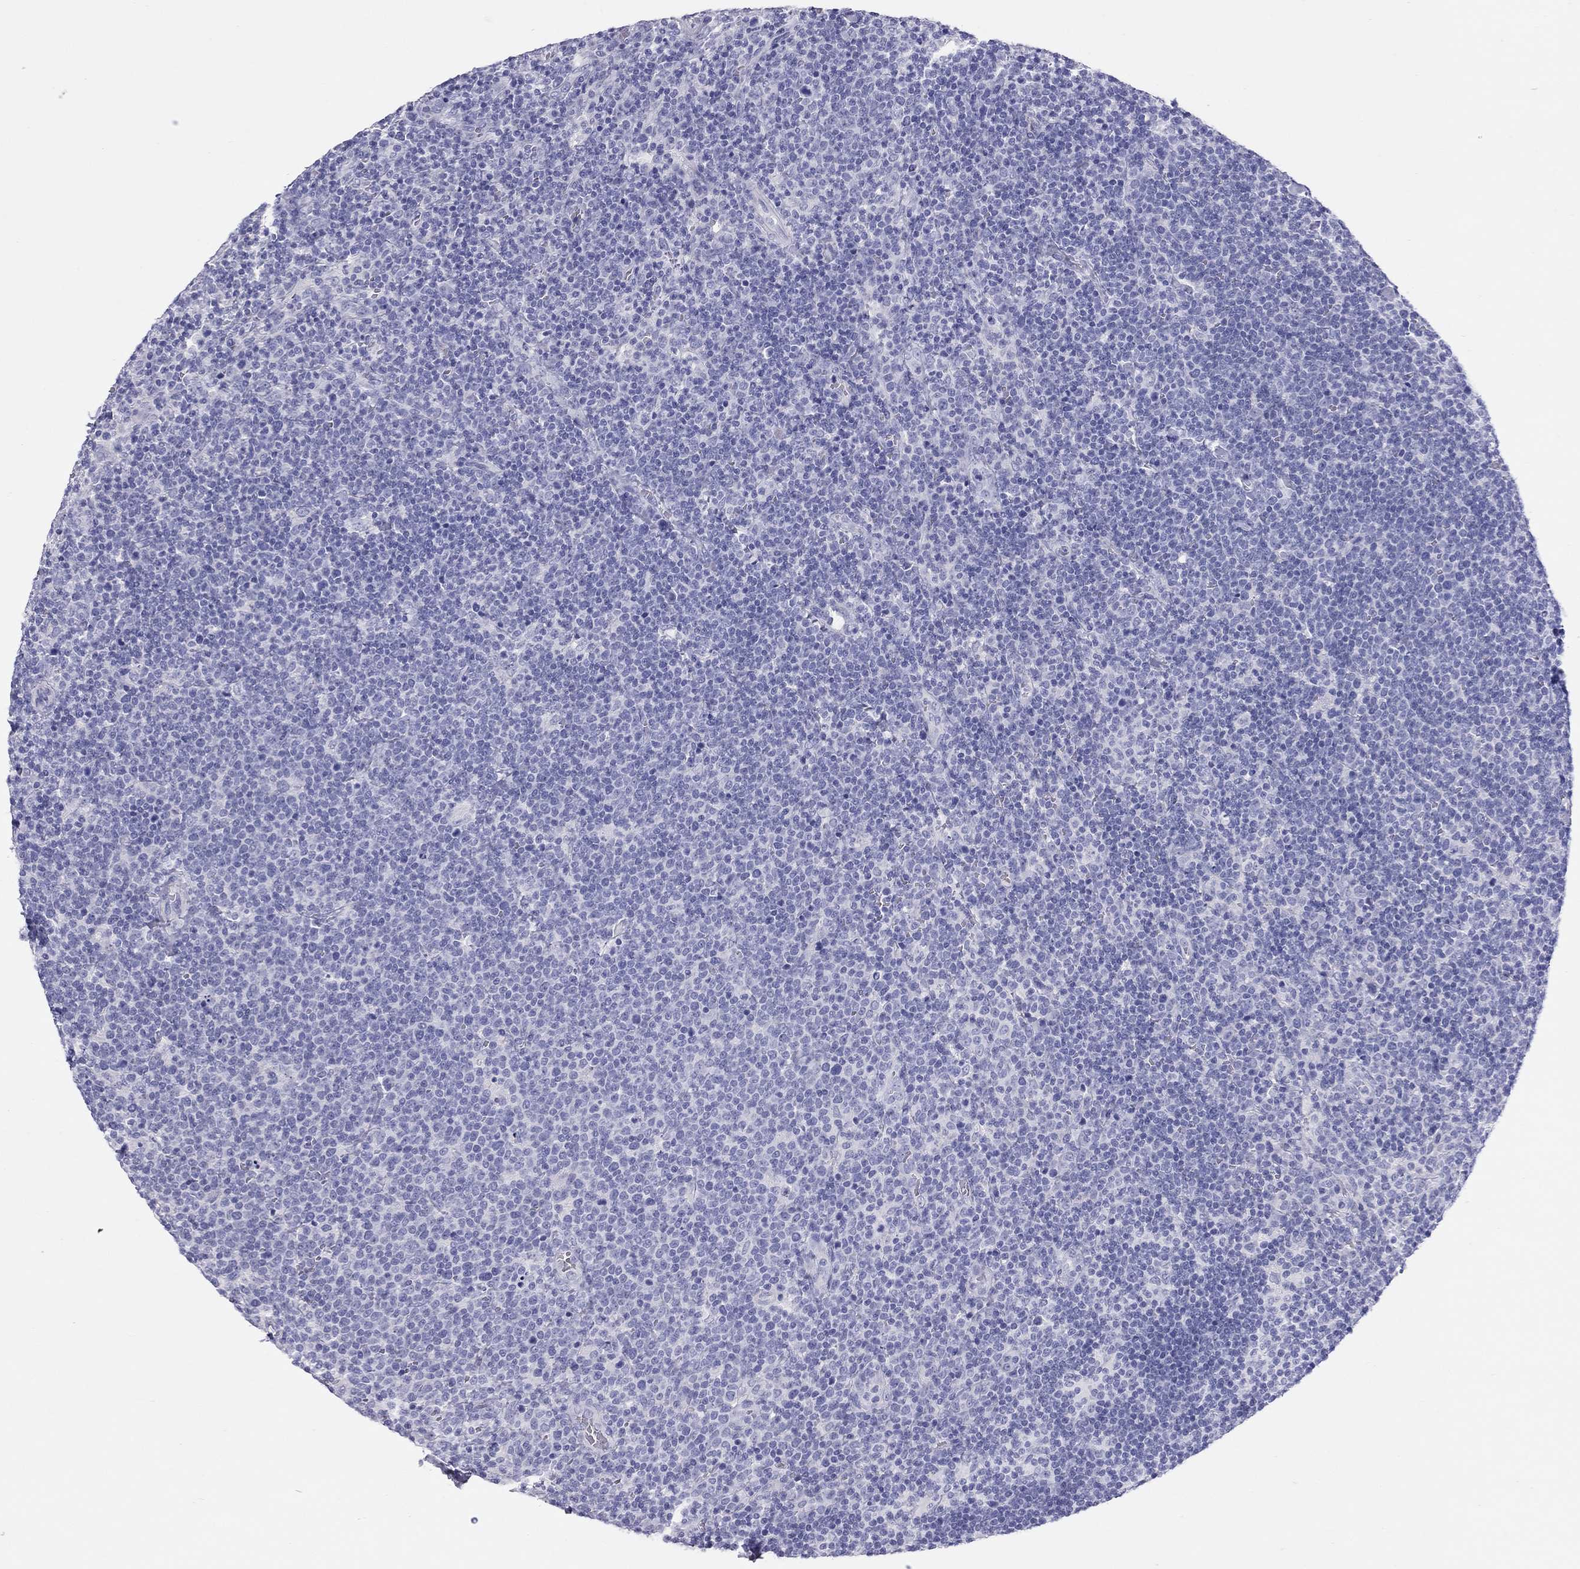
{"staining": {"intensity": "negative", "quantity": "none", "location": "none"}, "tissue": "lymphoma", "cell_type": "Tumor cells", "image_type": "cancer", "snomed": [{"axis": "morphology", "description": "Malignant lymphoma, non-Hodgkin's type, High grade"}, {"axis": "topography", "description": "Lymph node"}], "caption": "Protein analysis of lymphoma shows no significant positivity in tumor cells. (Stains: DAB (3,3'-diaminobenzidine) IHC with hematoxylin counter stain, Microscopy: brightfield microscopy at high magnification).", "gene": "PSMB11", "patient": {"sex": "male", "age": 61}}